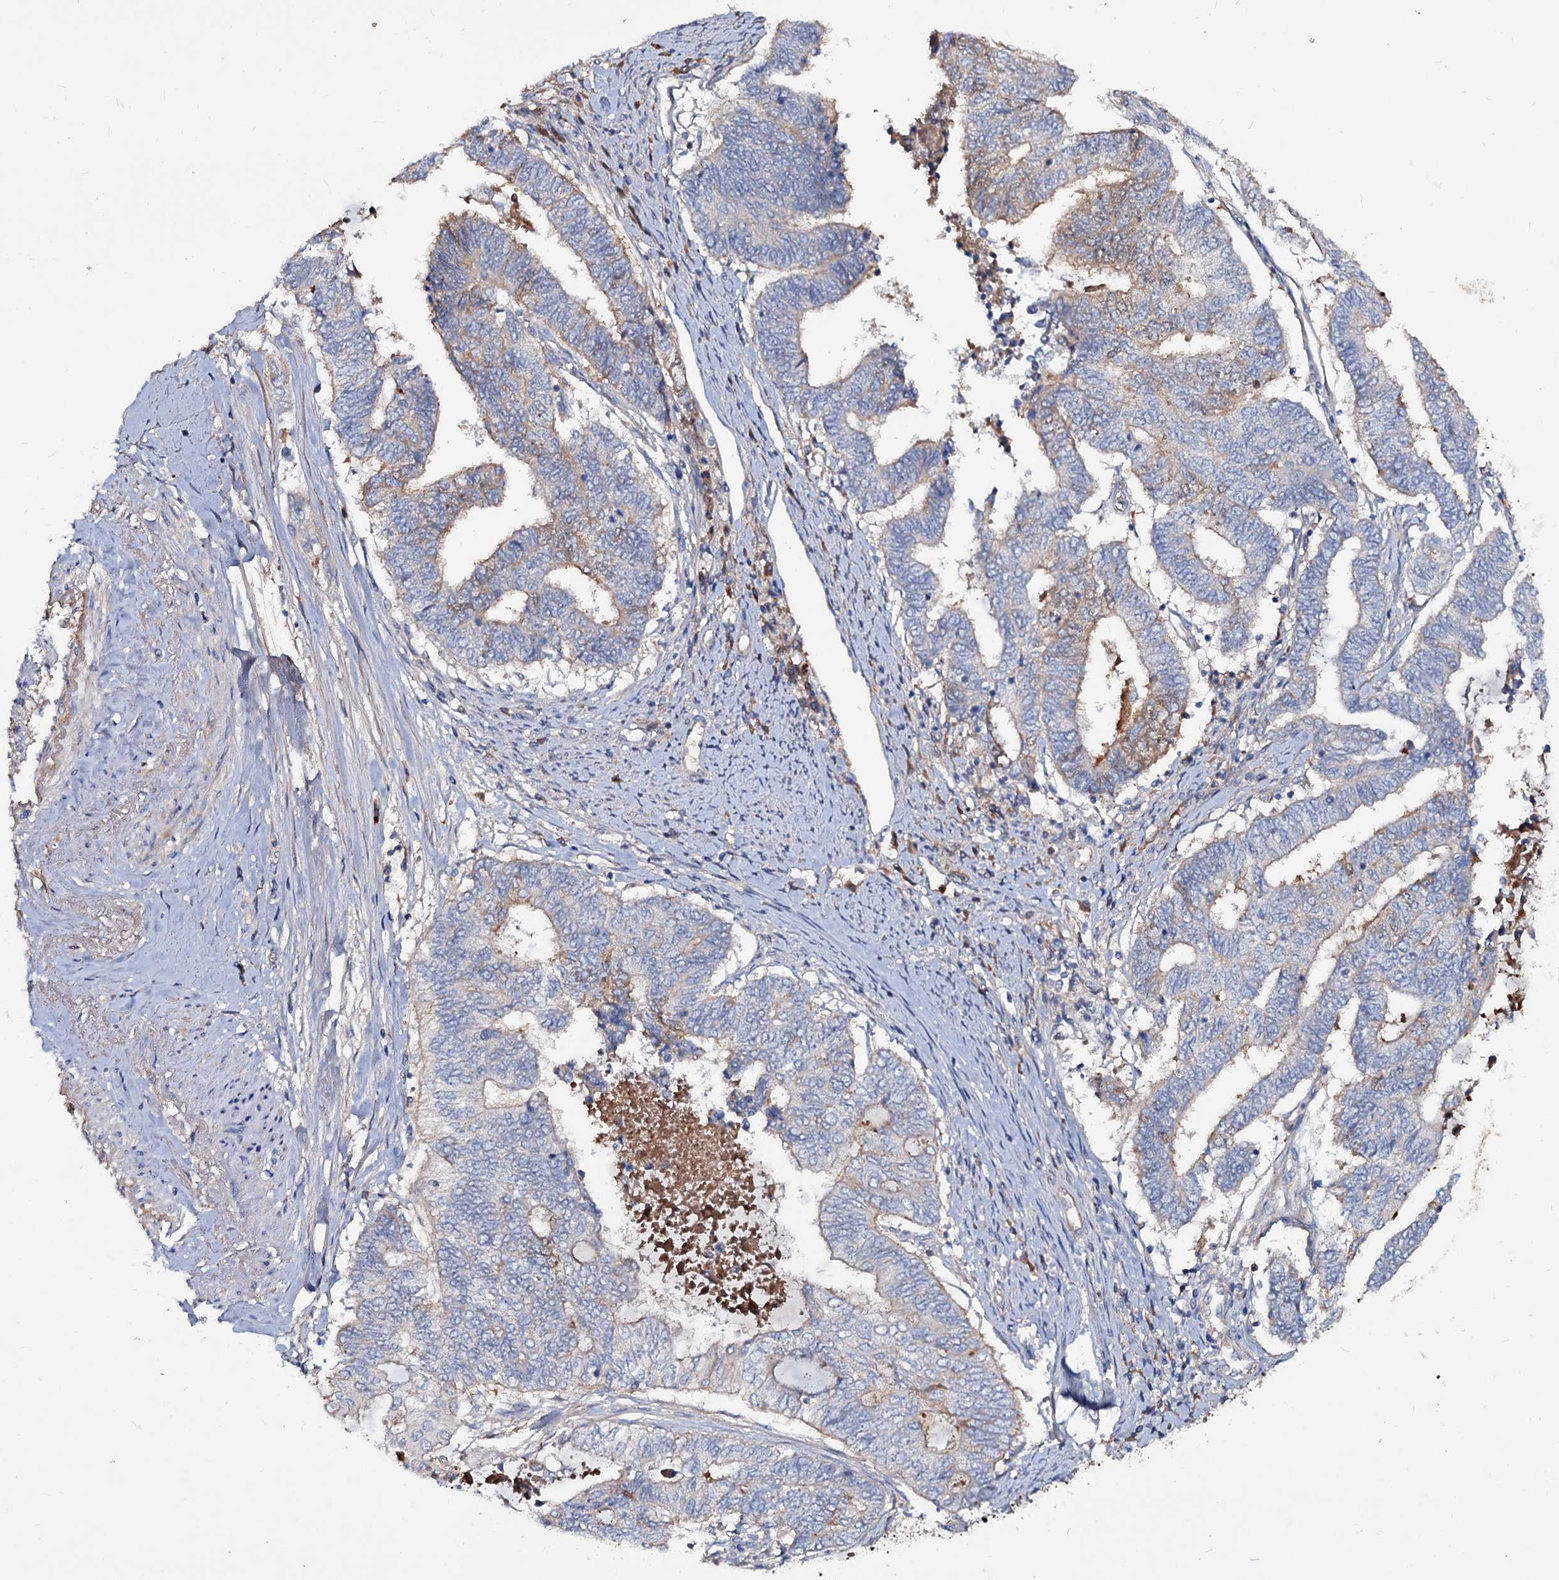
{"staining": {"intensity": "weak", "quantity": "<25%", "location": "cytoplasmic/membranous"}, "tissue": "endometrial cancer", "cell_type": "Tumor cells", "image_type": "cancer", "snomed": [{"axis": "morphology", "description": "Adenocarcinoma, NOS"}, {"axis": "topography", "description": "Uterus"}, {"axis": "topography", "description": "Endometrium"}], "caption": "IHC image of endometrial adenocarcinoma stained for a protein (brown), which demonstrates no expression in tumor cells.", "gene": "ACY3", "patient": {"sex": "female", "age": 70}}